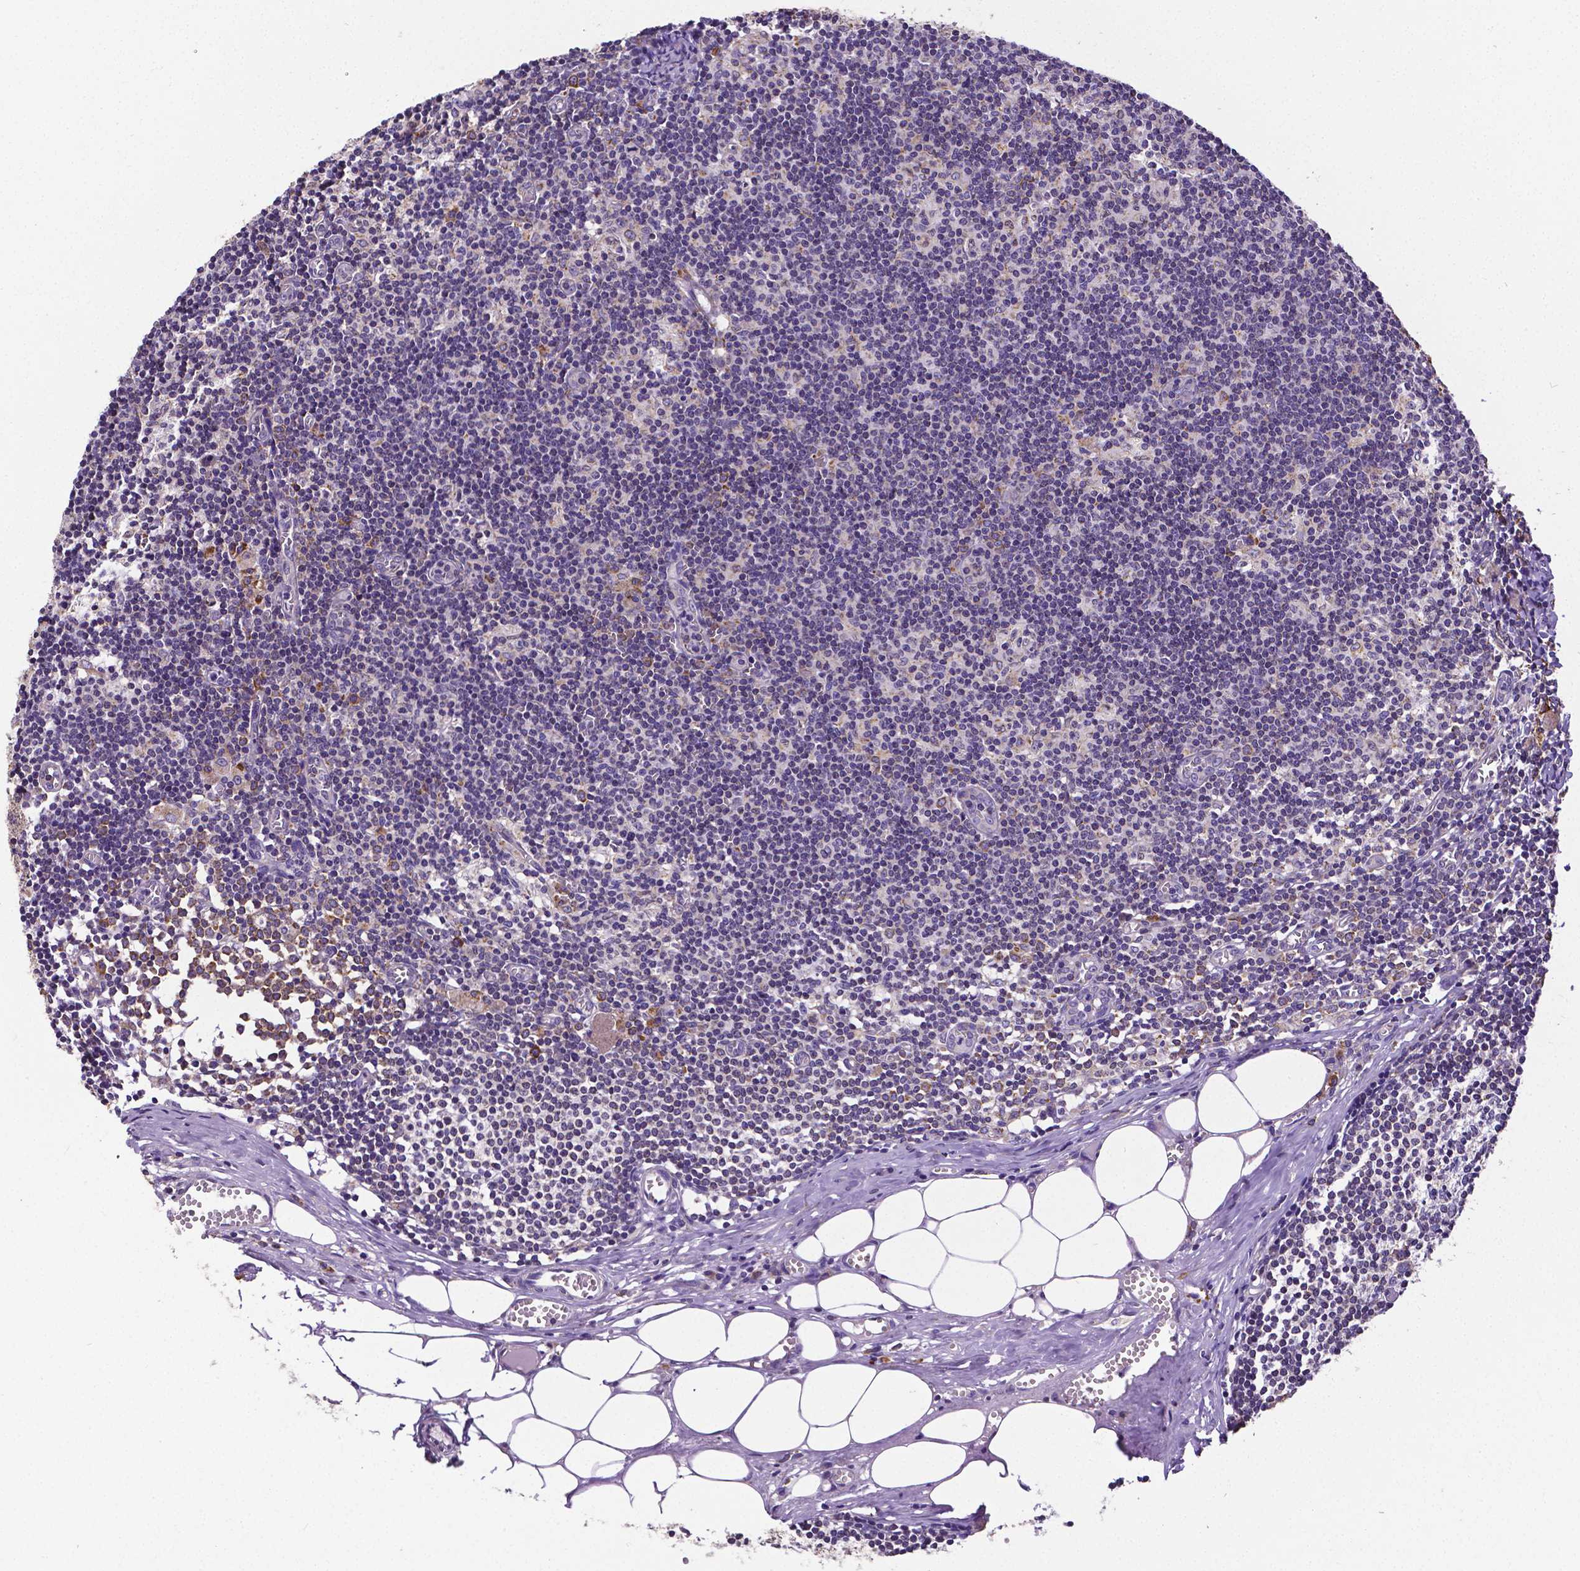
{"staining": {"intensity": "strong", "quantity": "<25%", "location": "cytoplasmic/membranous"}, "tissue": "lymph node", "cell_type": "Non-germinal center cells", "image_type": "normal", "snomed": [{"axis": "morphology", "description": "Normal tissue, NOS"}, {"axis": "topography", "description": "Lymph node"}], "caption": "An immunohistochemistry micrograph of normal tissue is shown. Protein staining in brown highlights strong cytoplasmic/membranous positivity in lymph node within non-germinal center cells.", "gene": "MTDH", "patient": {"sex": "female", "age": 52}}